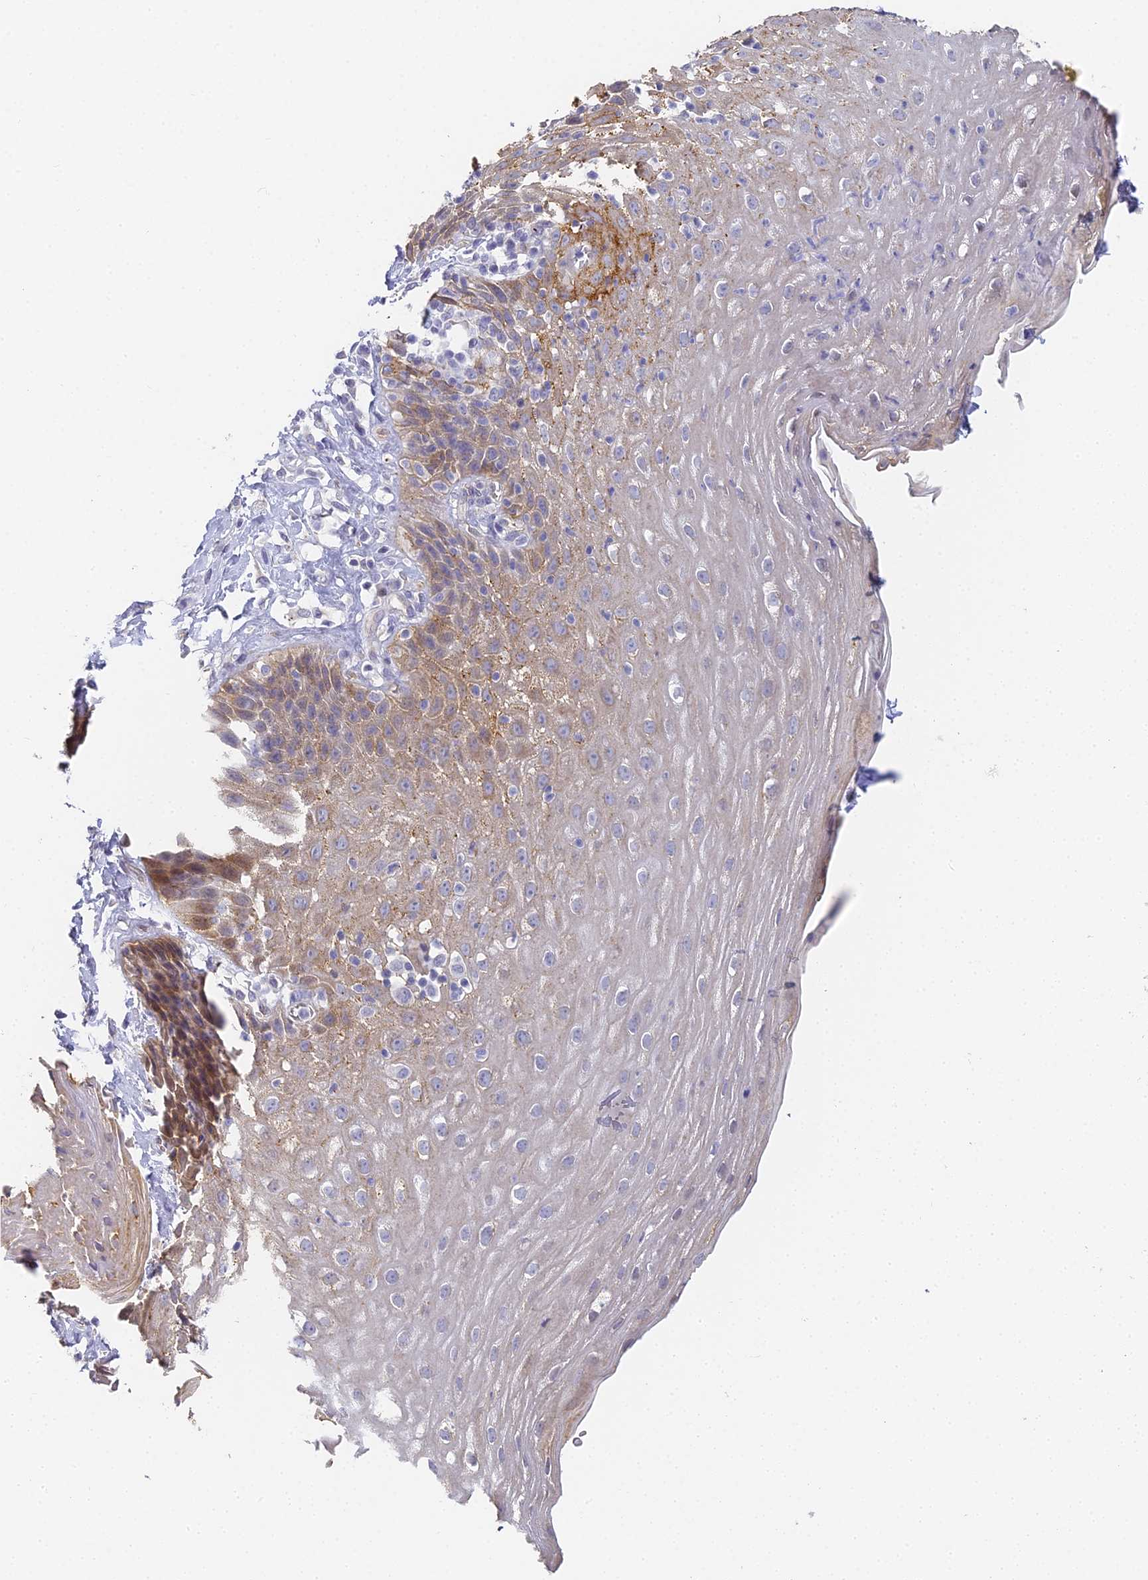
{"staining": {"intensity": "moderate", "quantity": "25%-75%", "location": "cytoplasmic/membranous"}, "tissue": "esophagus", "cell_type": "Squamous epithelial cells", "image_type": "normal", "snomed": [{"axis": "morphology", "description": "Normal tissue, NOS"}, {"axis": "topography", "description": "Esophagus"}], "caption": "High-magnification brightfield microscopy of unremarkable esophagus stained with DAB (brown) and counterstained with hematoxylin (blue). squamous epithelial cells exhibit moderate cytoplasmic/membranous expression is present in approximately25%-75% of cells. (brown staining indicates protein expression, while blue staining denotes nuclei).", "gene": "GJA1", "patient": {"sex": "female", "age": 61}}